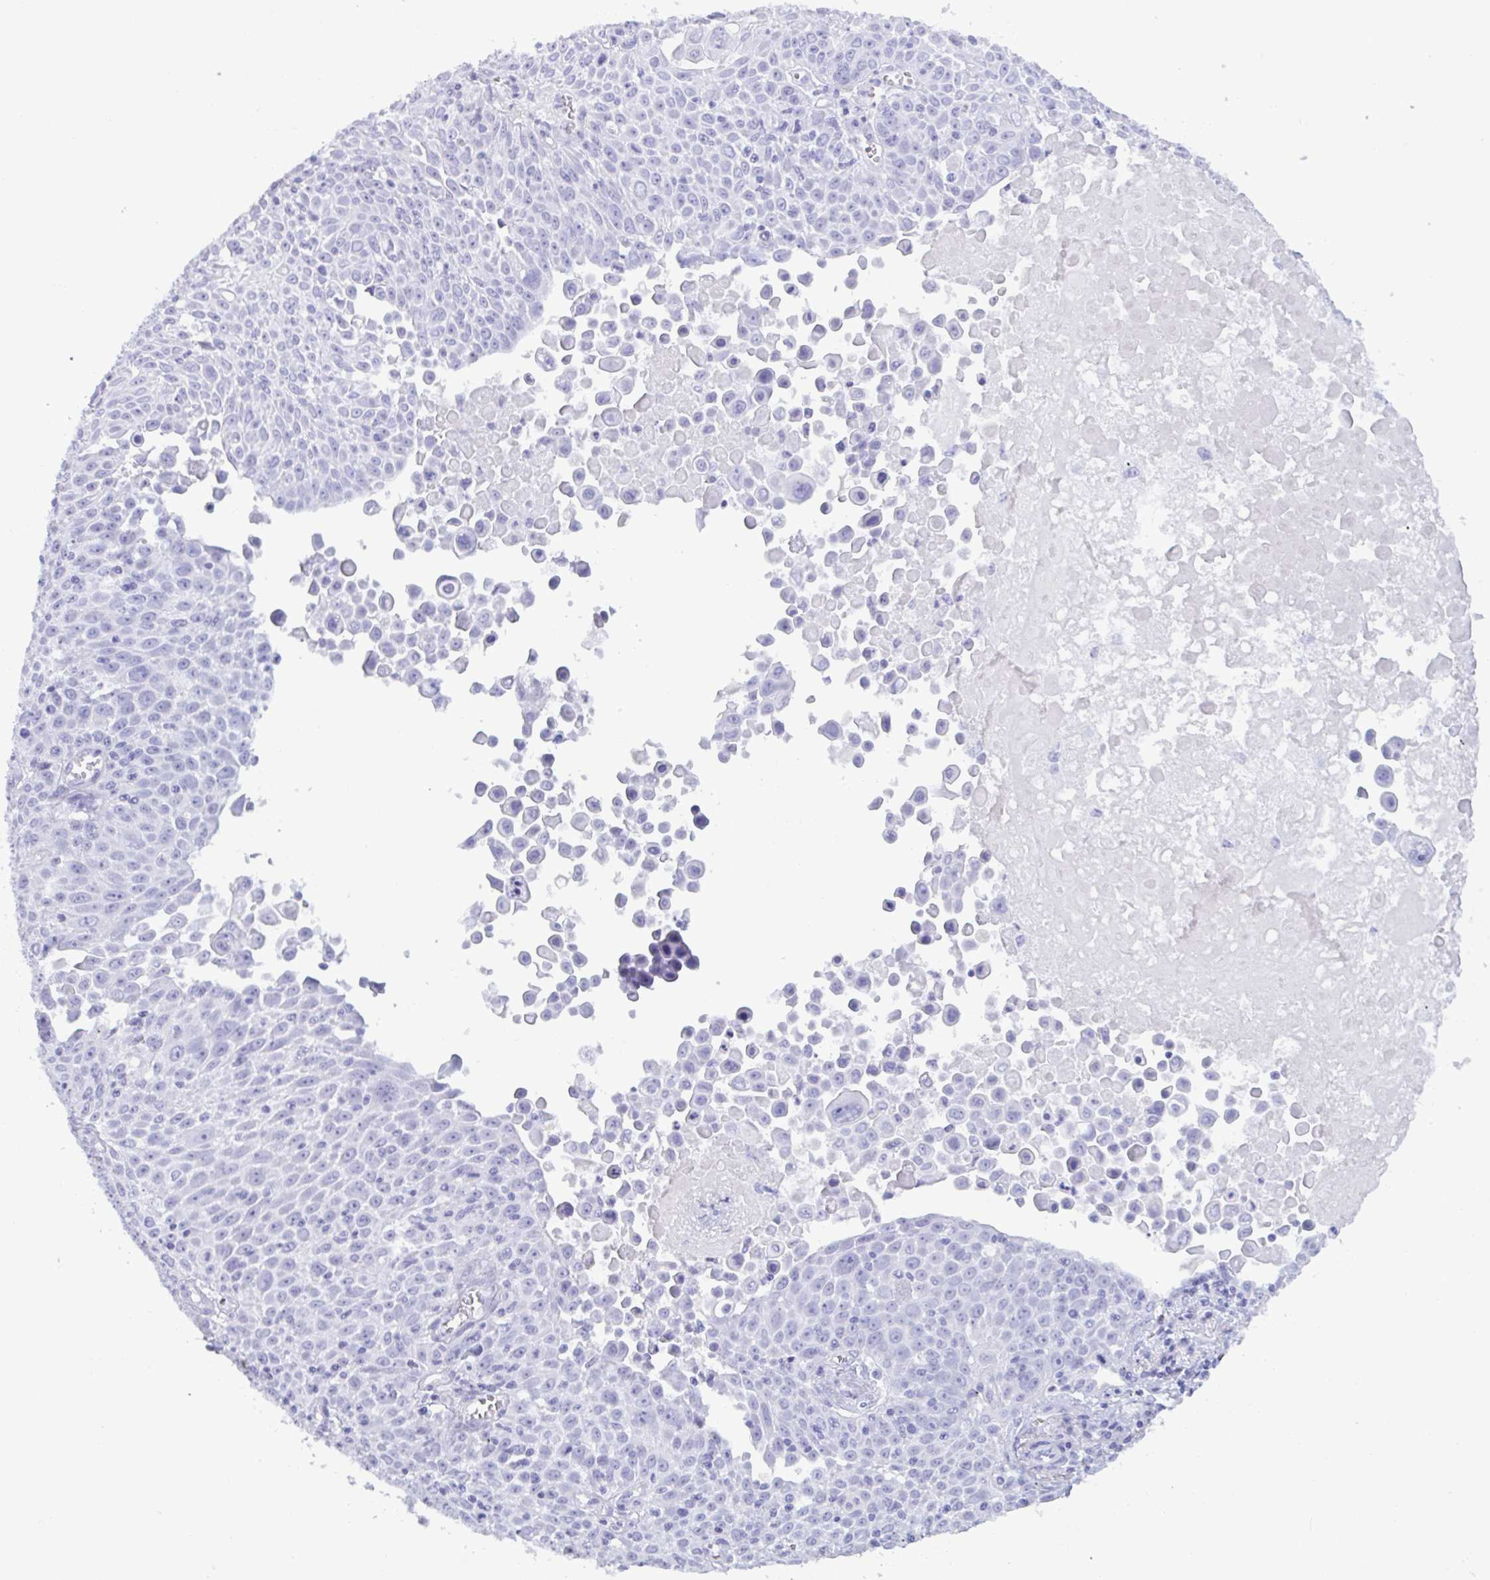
{"staining": {"intensity": "negative", "quantity": "none", "location": "none"}, "tissue": "lung cancer", "cell_type": "Tumor cells", "image_type": "cancer", "snomed": [{"axis": "morphology", "description": "Squamous cell carcinoma, NOS"}, {"axis": "morphology", "description": "Squamous cell carcinoma, metastatic, NOS"}, {"axis": "topography", "description": "Lymph node"}, {"axis": "topography", "description": "Lung"}], "caption": "Lung cancer stained for a protein using immunohistochemistry (IHC) exhibits no staining tumor cells.", "gene": "MRGPRG", "patient": {"sex": "female", "age": 62}}